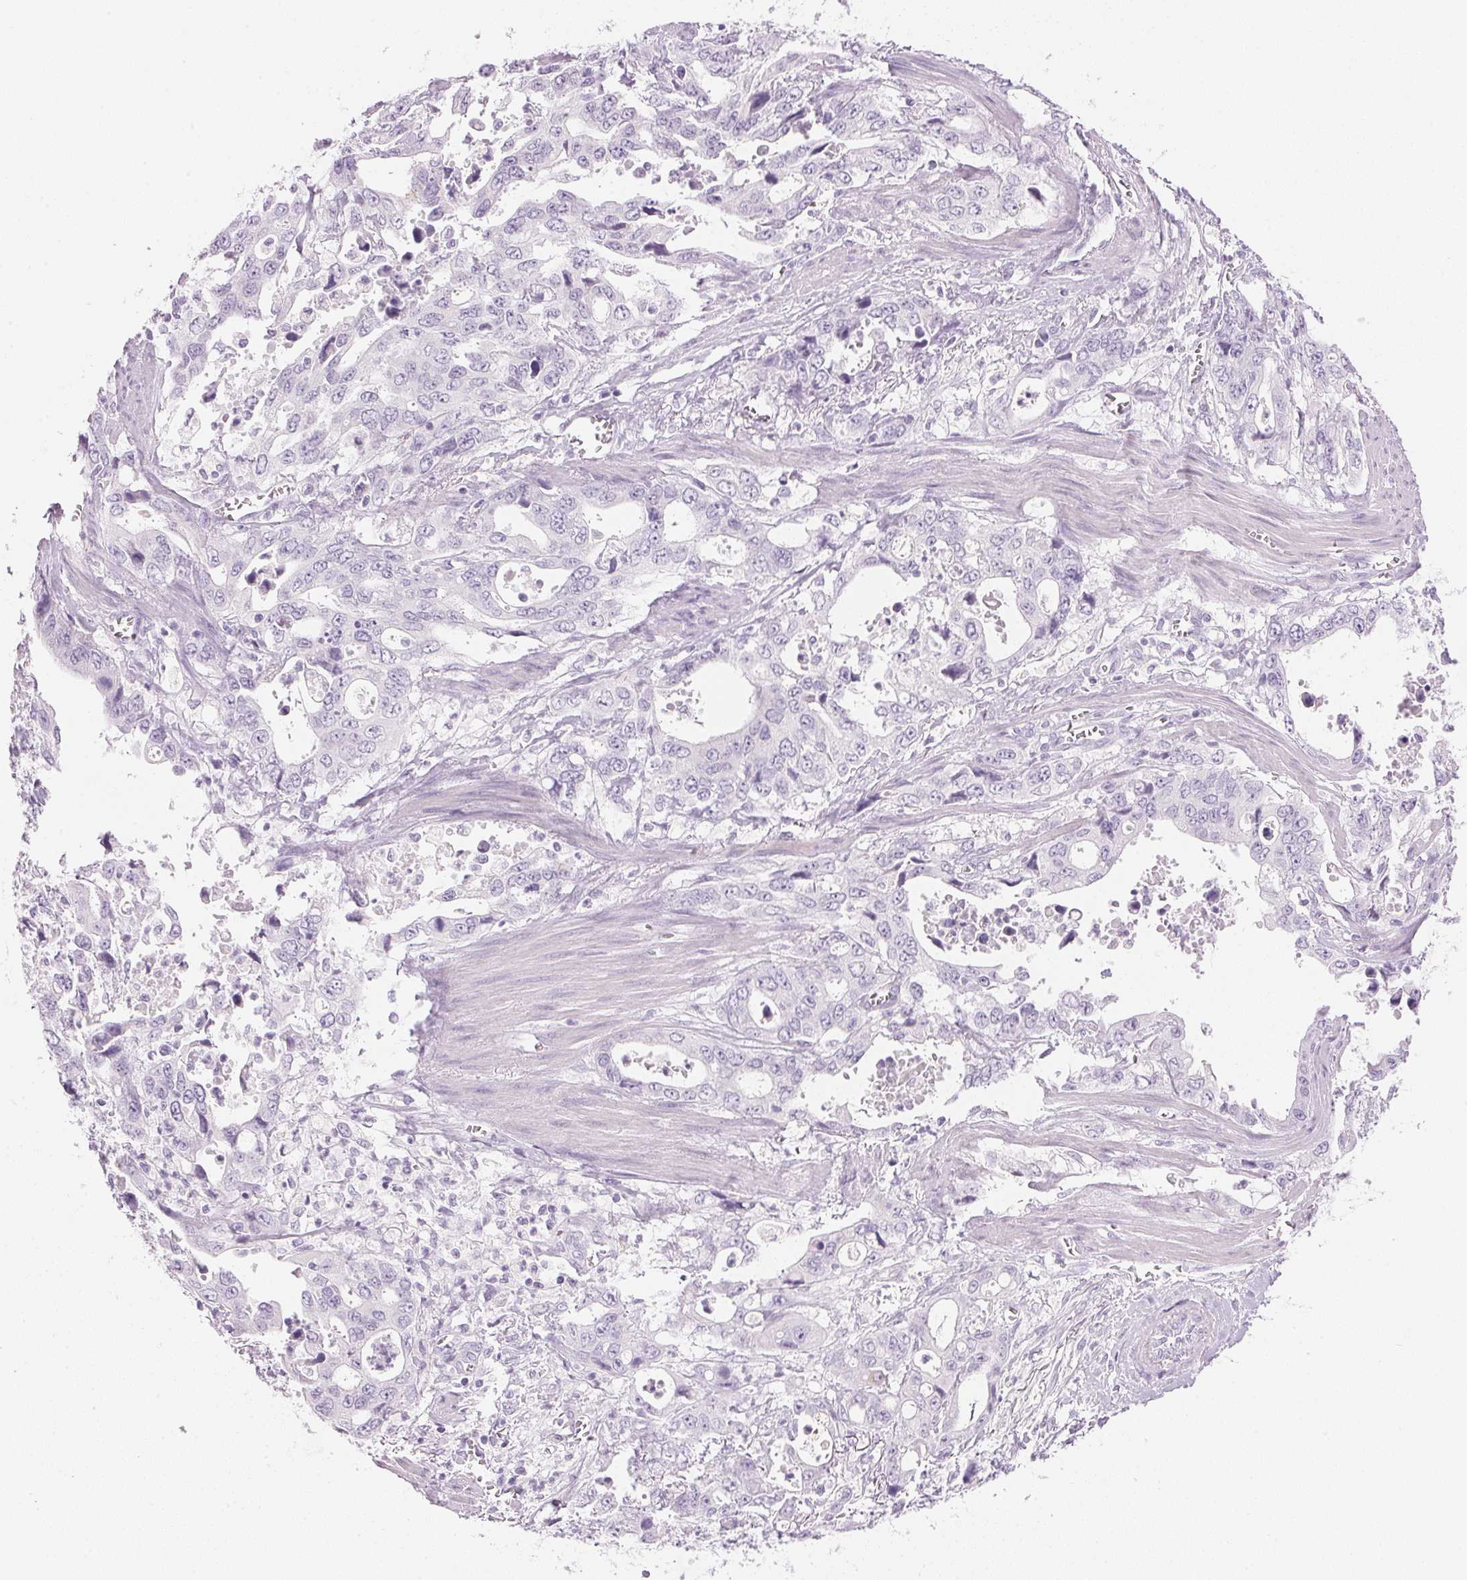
{"staining": {"intensity": "negative", "quantity": "none", "location": "none"}, "tissue": "stomach cancer", "cell_type": "Tumor cells", "image_type": "cancer", "snomed": [{"axis": "morphology", "description": "Adenocarcinoma, NOS"}, {"axis": "topography", "description": "Stomach, upper"}], "caption": "Immunohistochemistry micrograph of human stomach cancer stained for a protein (brown), which displays no staining in tumor cells.", "gene": "IGFBP1", "patient": {"sex": "male", "age": 74}}